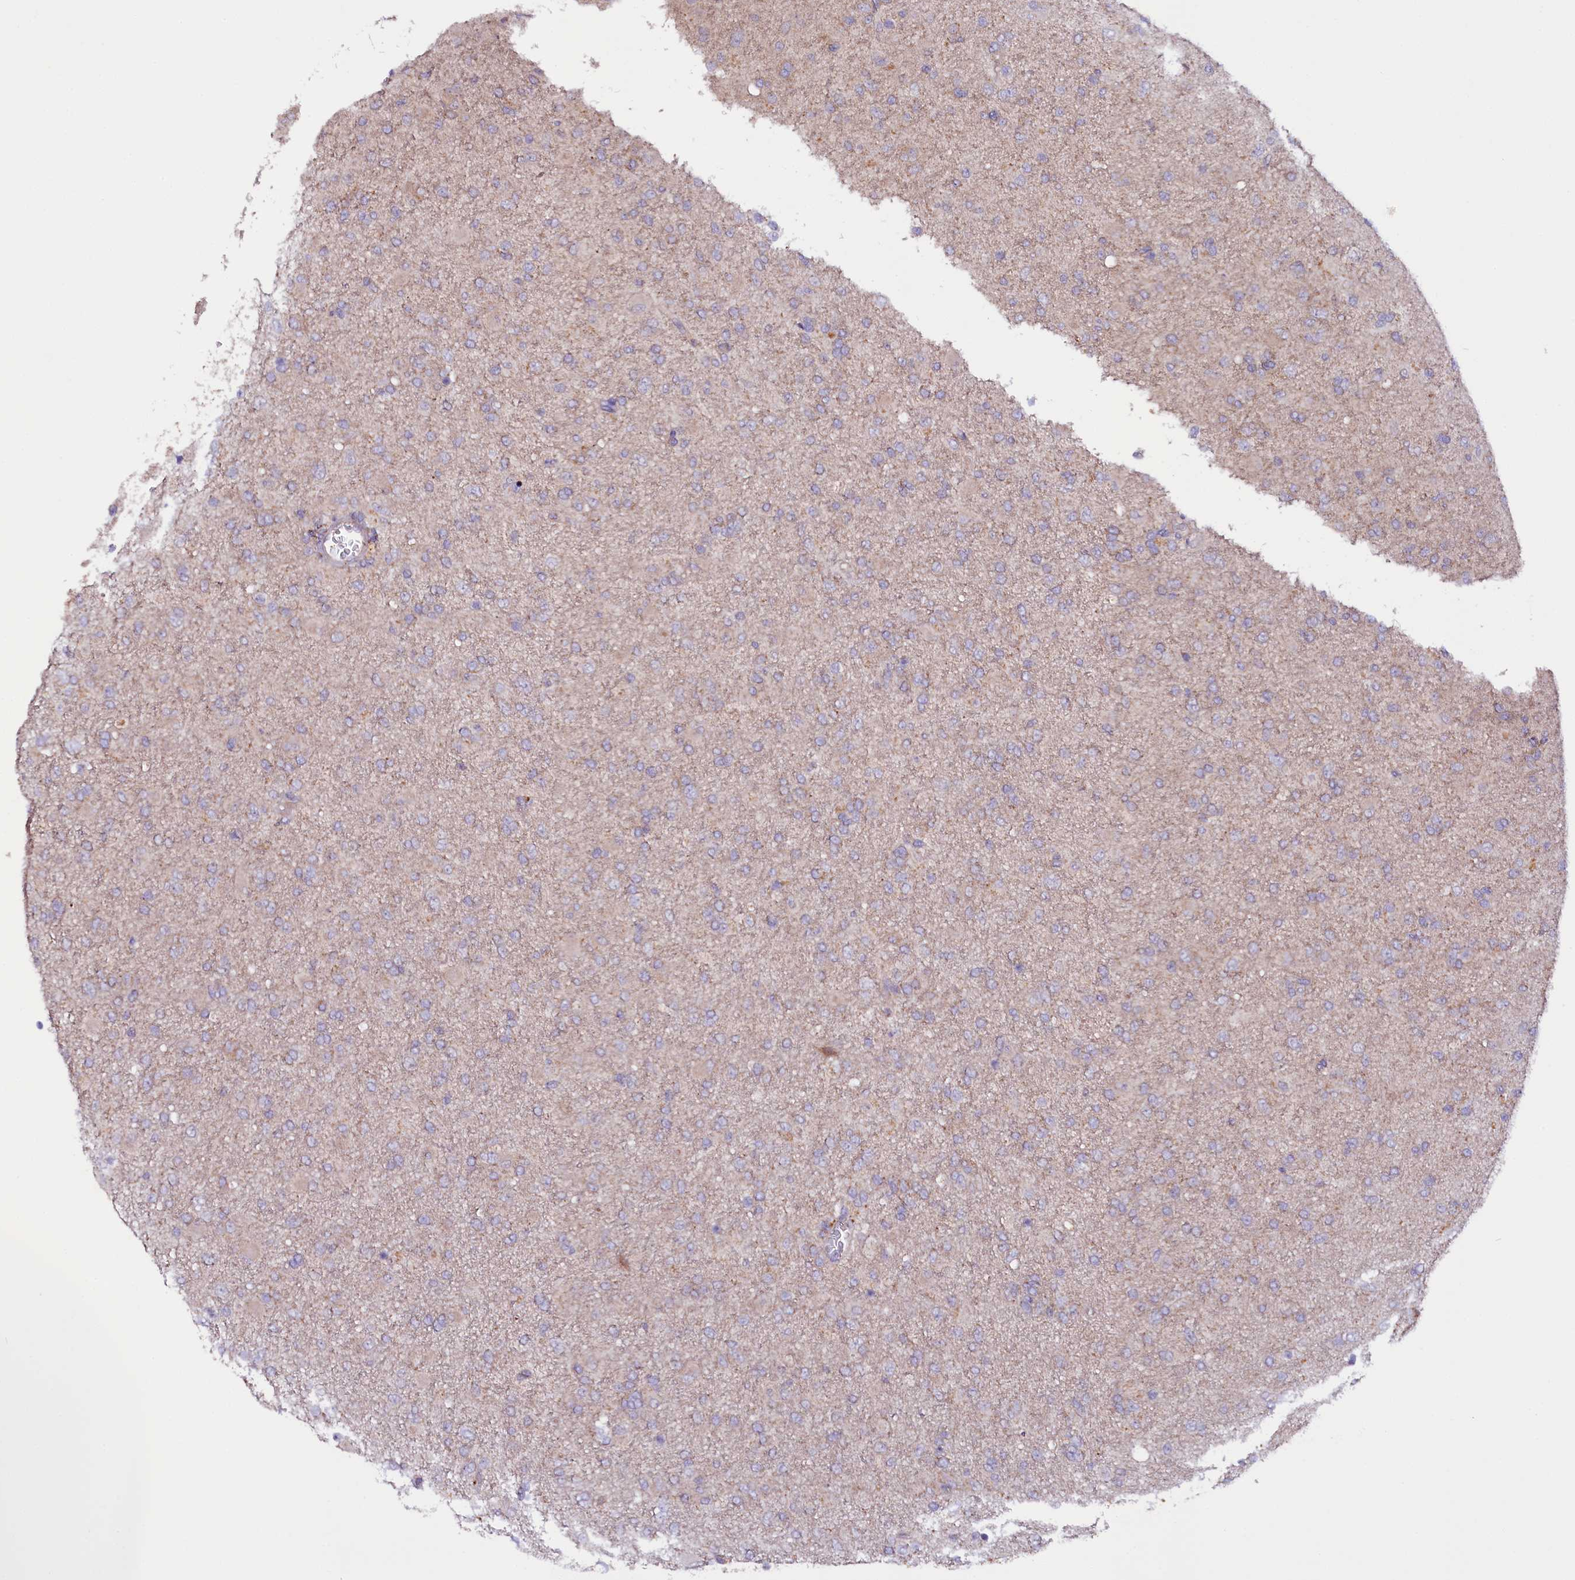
{"staining": {"intensity": "negative", "quantity": "none", "location": "none"}, "tissue": "glioma", "cell_type": "Tumor cells", "image_type": "cancer", "snomed": [{"axis": "morphology", "description": "Glioma, malignant, Low grade"}, {"axis": "topography", "description": "Brain"}], "caption": "DAB immunohistochemical staining of low-grade glioma (malignant) exhibits no significant positivity in tumor cells.", "gene": "ZNF45", "patient": {"sex": "male", "age": 65}}